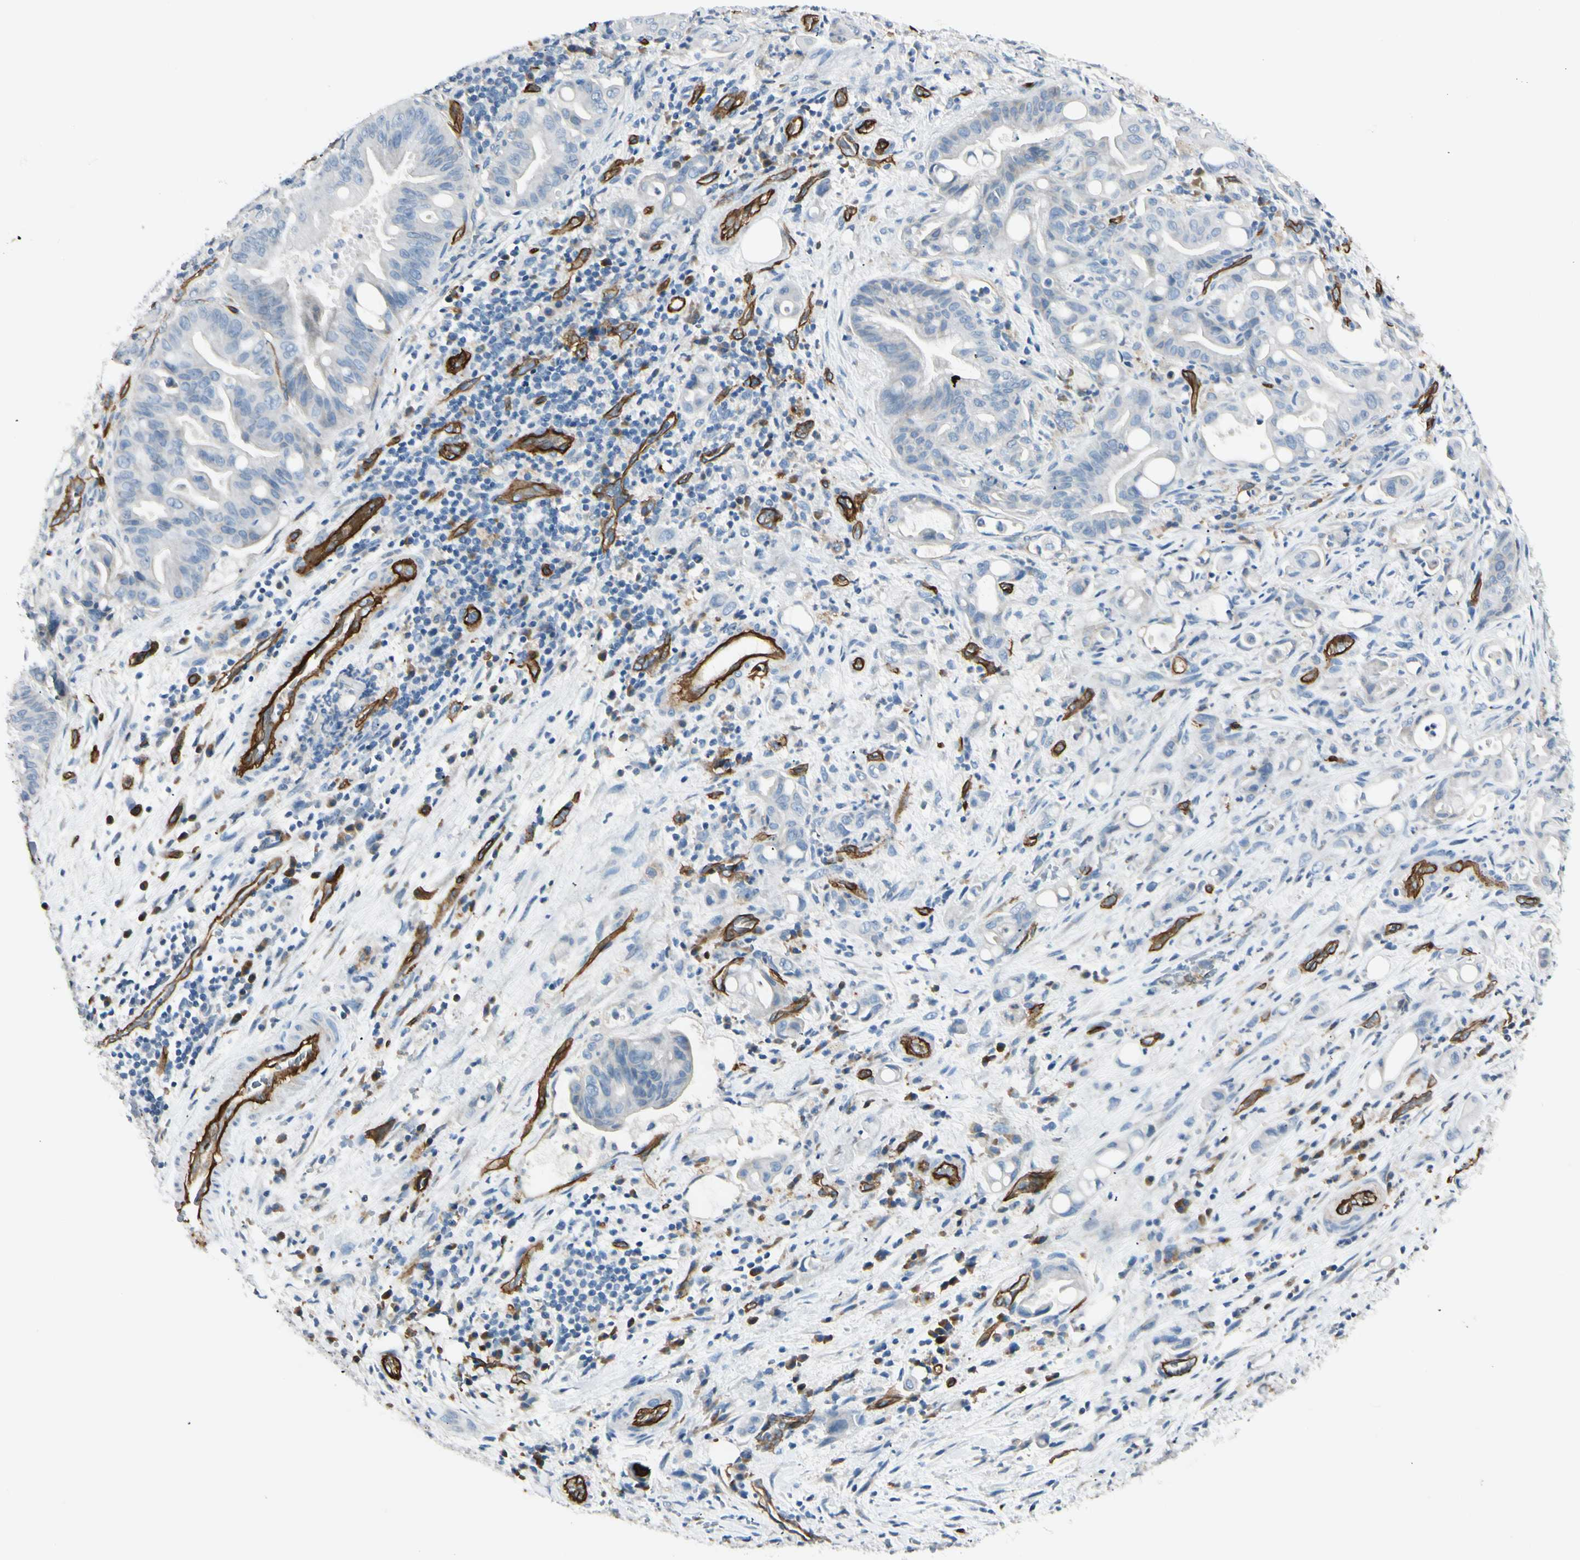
{"staining": {"intensity": "negative", "quantity": "none", "location": "none"}, "tissue": "liver cancer", "cell_type": "Tumor cells", "image_type": "cancer", "snomed": [{"axis": "morphology", "description": "Cholangiocarcinoma"}, {"axis": "topography", "description": "Liver"}], "caption": "DAB immunohistochemical staining of liver cholangiocarcinoma shows no significant positivity in tumor cells. The staining is performed using DAB brown chromogen with nuclei counter-stained in using hematoxylin.", "gene": "CD93", "patient": {"sex": "female", "age": 68}}